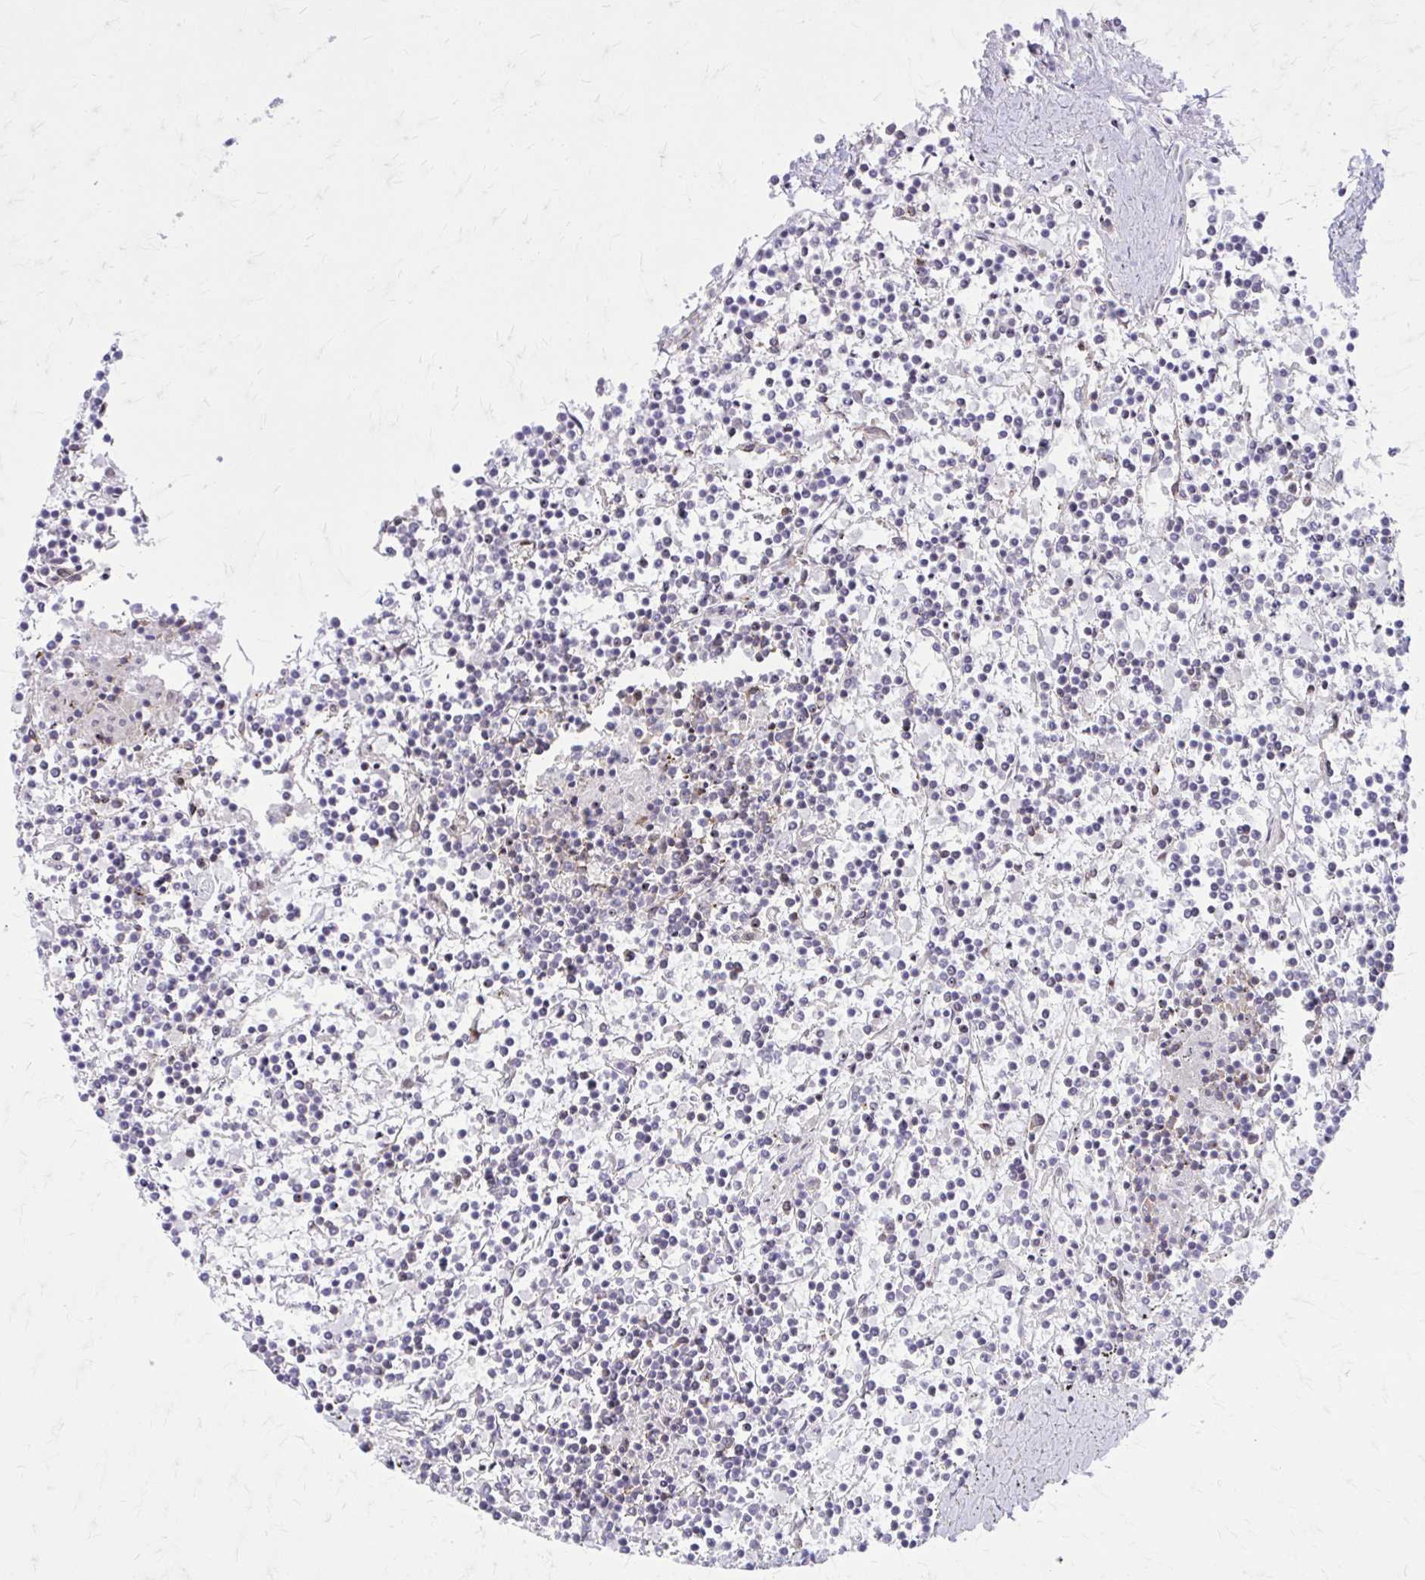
{"staining": {"intensity": "negative", "quantity": "none", "location": "none"}, "tissue": "lymphoma", "cell_type": "Tumor cells", "image_type": "cancer", "snomed": [{"axis": "morphology", "description": "Malignant lymphoma, non-Hodgkin's type, Low grade"}, {"axis": "topography", "description": "Spleen"}], "caption": "Tumor cells are negative for protein expression in human lymphoma.", "gene": "NRBF2", "patient": {"sex": "female", "age": 19}}